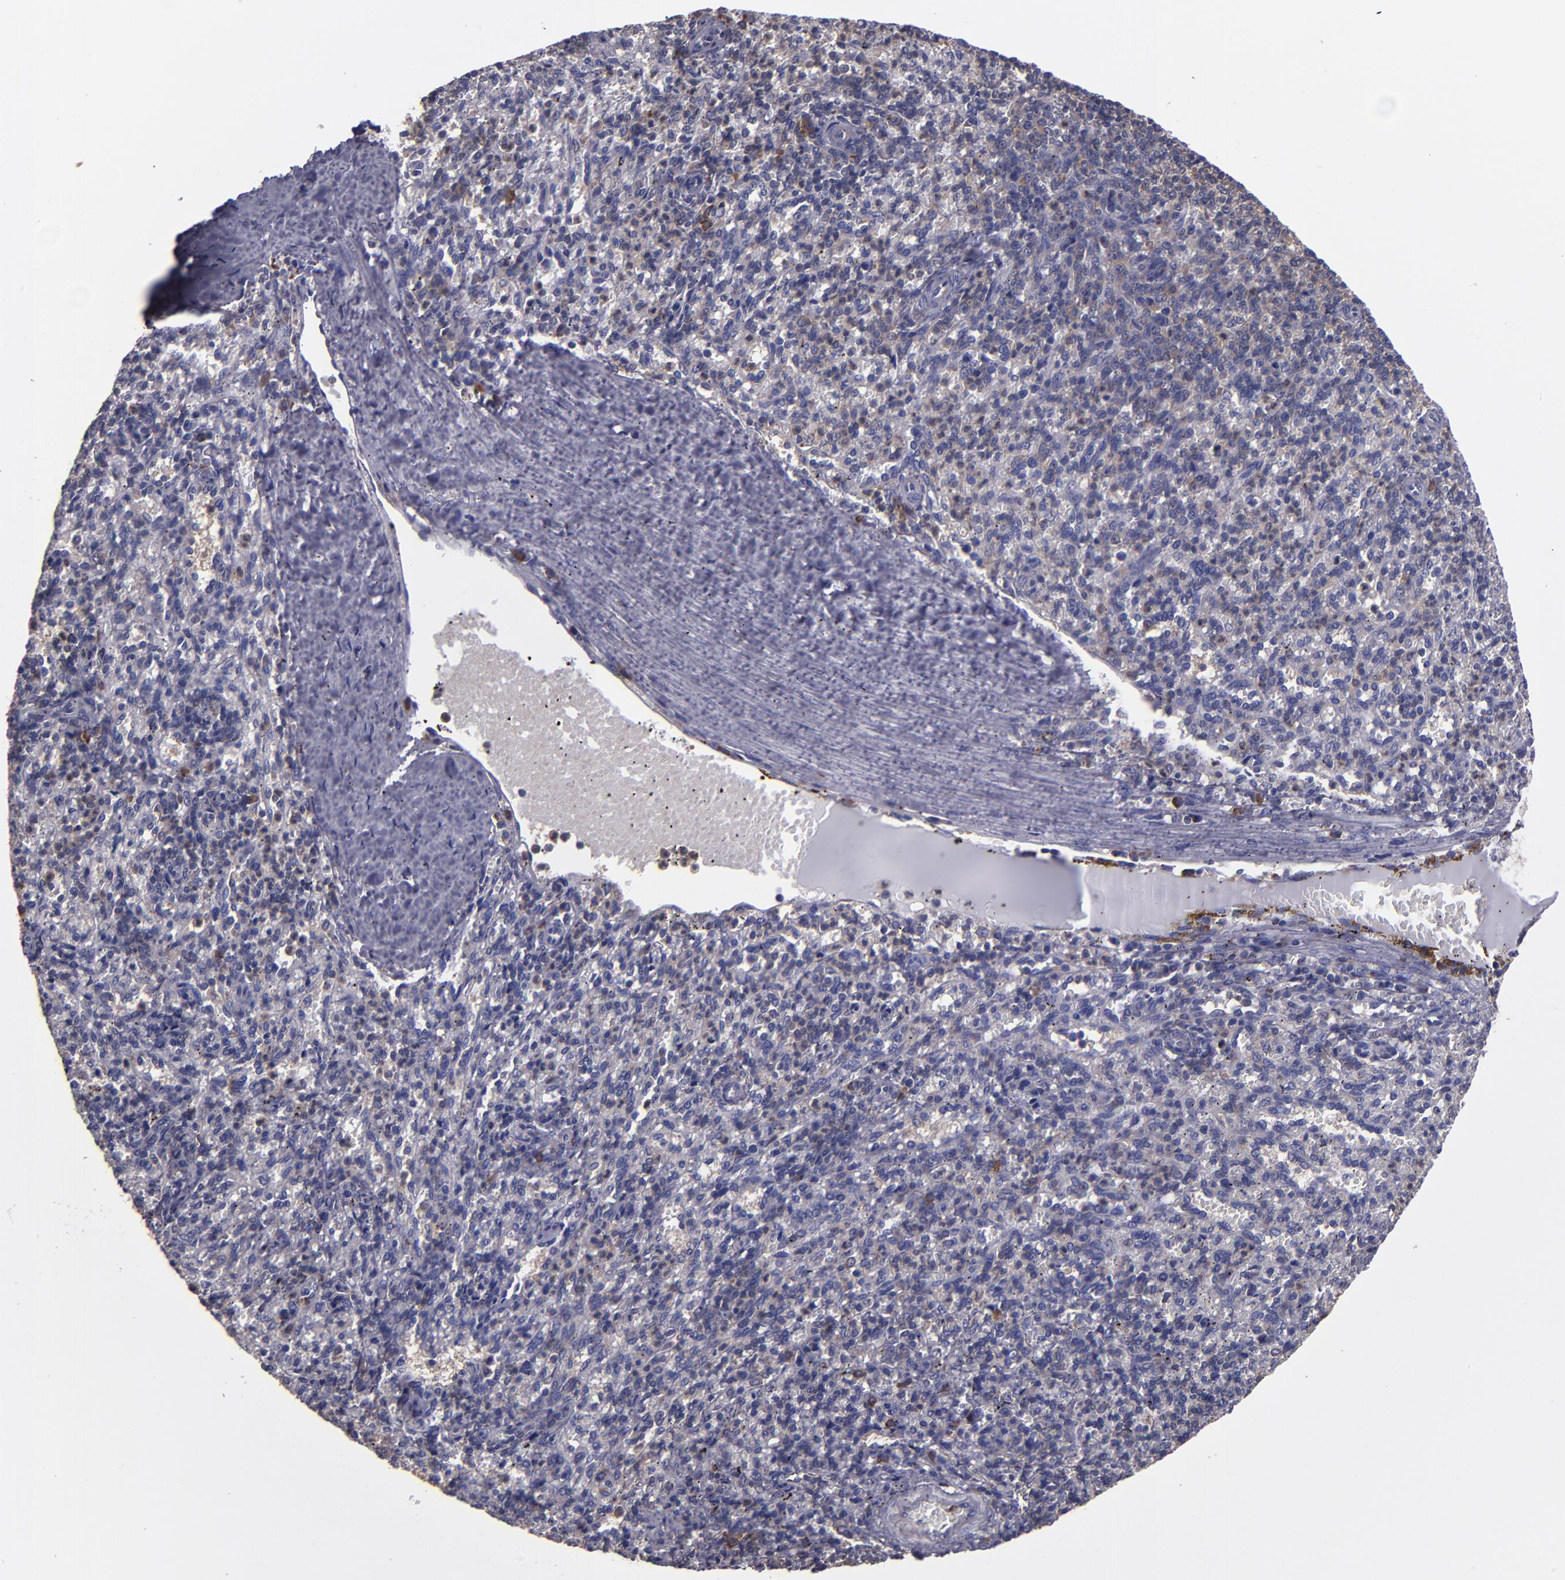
{"staining": {"intensity": "weak", "quantity": "<25%", "location": "cytoplasmic/membranous"}, "tissue": "spleen", "cell_type": "Cells in red pulp", "image_type": "normal", "snomed": [{"axis": "morphology", "description": "Normal tissue, NOS"}, {"axis": "topography", "description": "Spleen"}], "caption": "This is a histopathology image of immunohistochemistry staining of normal spleen, which shows no positivity in cells in red pulp.", "gene": "CARS1", "patient": {"sex": "female", "age": 10}}